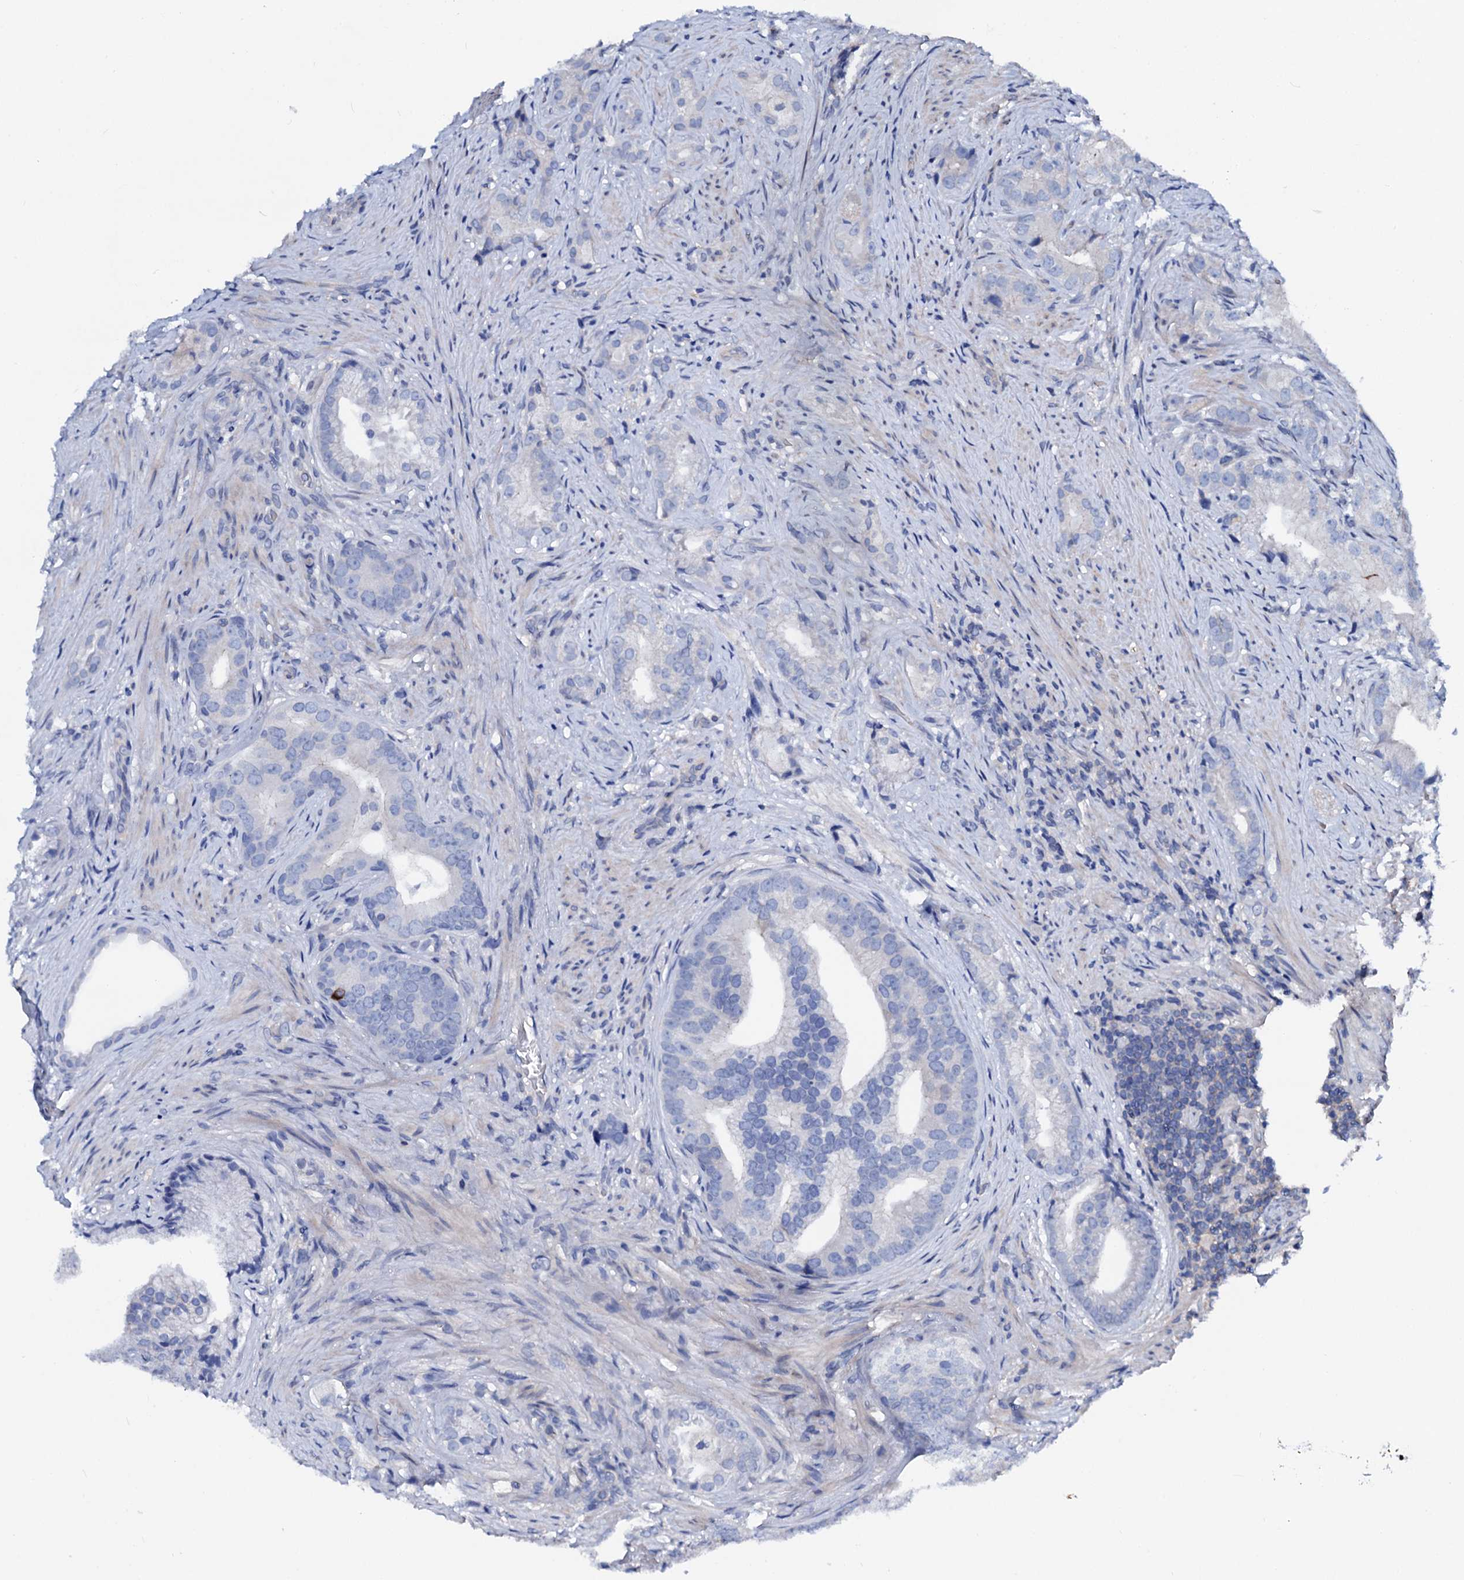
{"staining": {"intensity": "negative", "quantity": "none", "location": "none"}, "tissue": "prostate cancer", "cell_type": "Tumor cells", "image_type": "cancer", "snomed": [{"axis": "morphology", "description": "Adenocarcinoma, Low grade"}, {"axis": "topography", "description": "Prostate"}], "caption": "Tumor cells are negative for brown protein staining in prostate cancer (low-grade adenocarcinoma).", "gene": "GCOM1", "patient": {"sex": "male", "age": 71}}